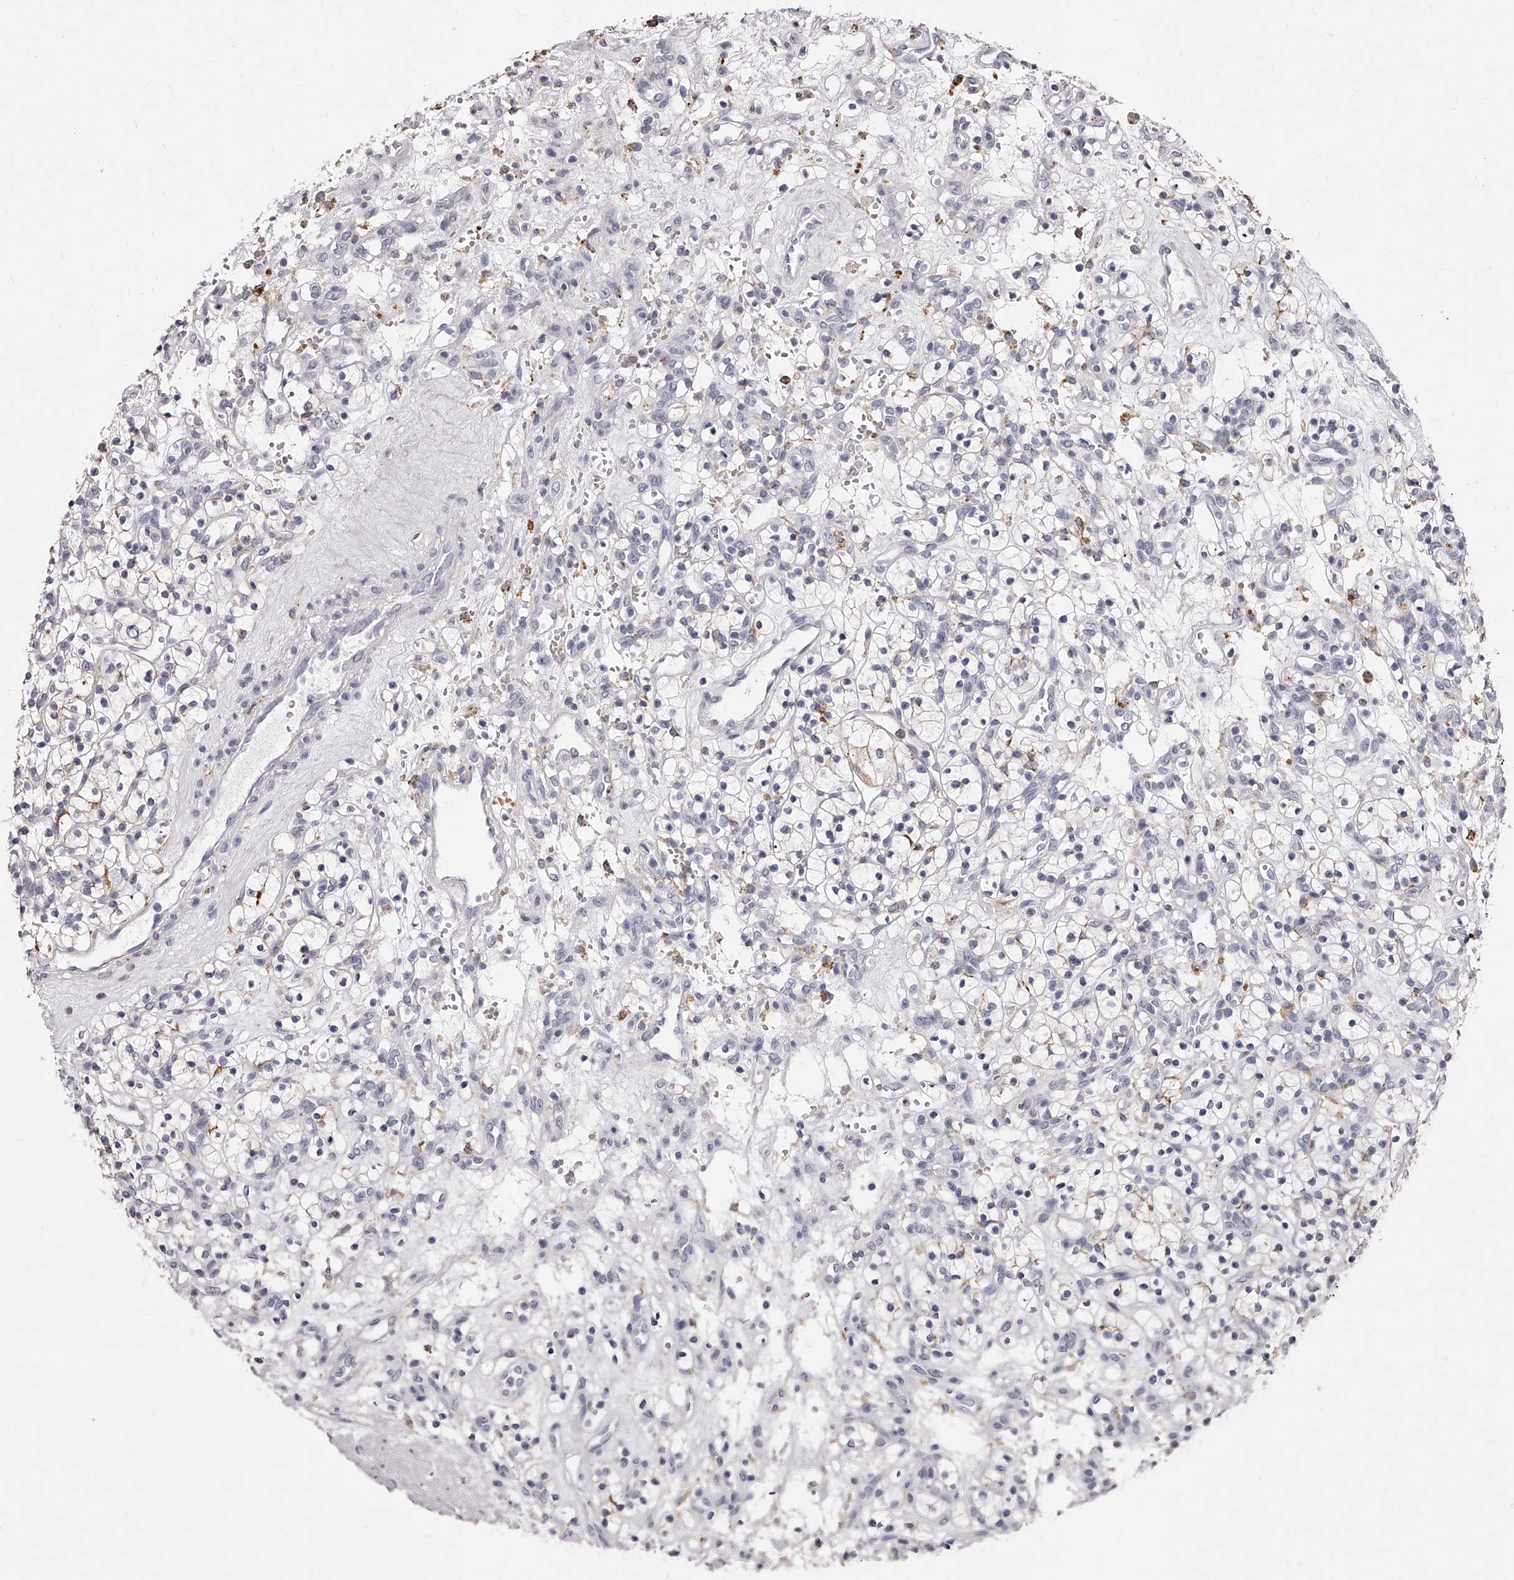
{"staining": {"intensity": "negative", "quantity": "none", "location": "none"}, "tissue": "renal cancer", "cell_type": "Tumor cells", "image_type": "cancer", "snomed": [{"axis": "morphology", "description": "Adenocarcinoma, NOS"}, {"axis": "topography", "description": "Kidney"}], "caption": "IHC image of neoplastic tissue: renal cancer (adenocarcinoma) stained with DAB displays no significant protein positivity in tumor cells.", "gene": "PACSIN1", "patient": {"sex": "female", "age": 57}}